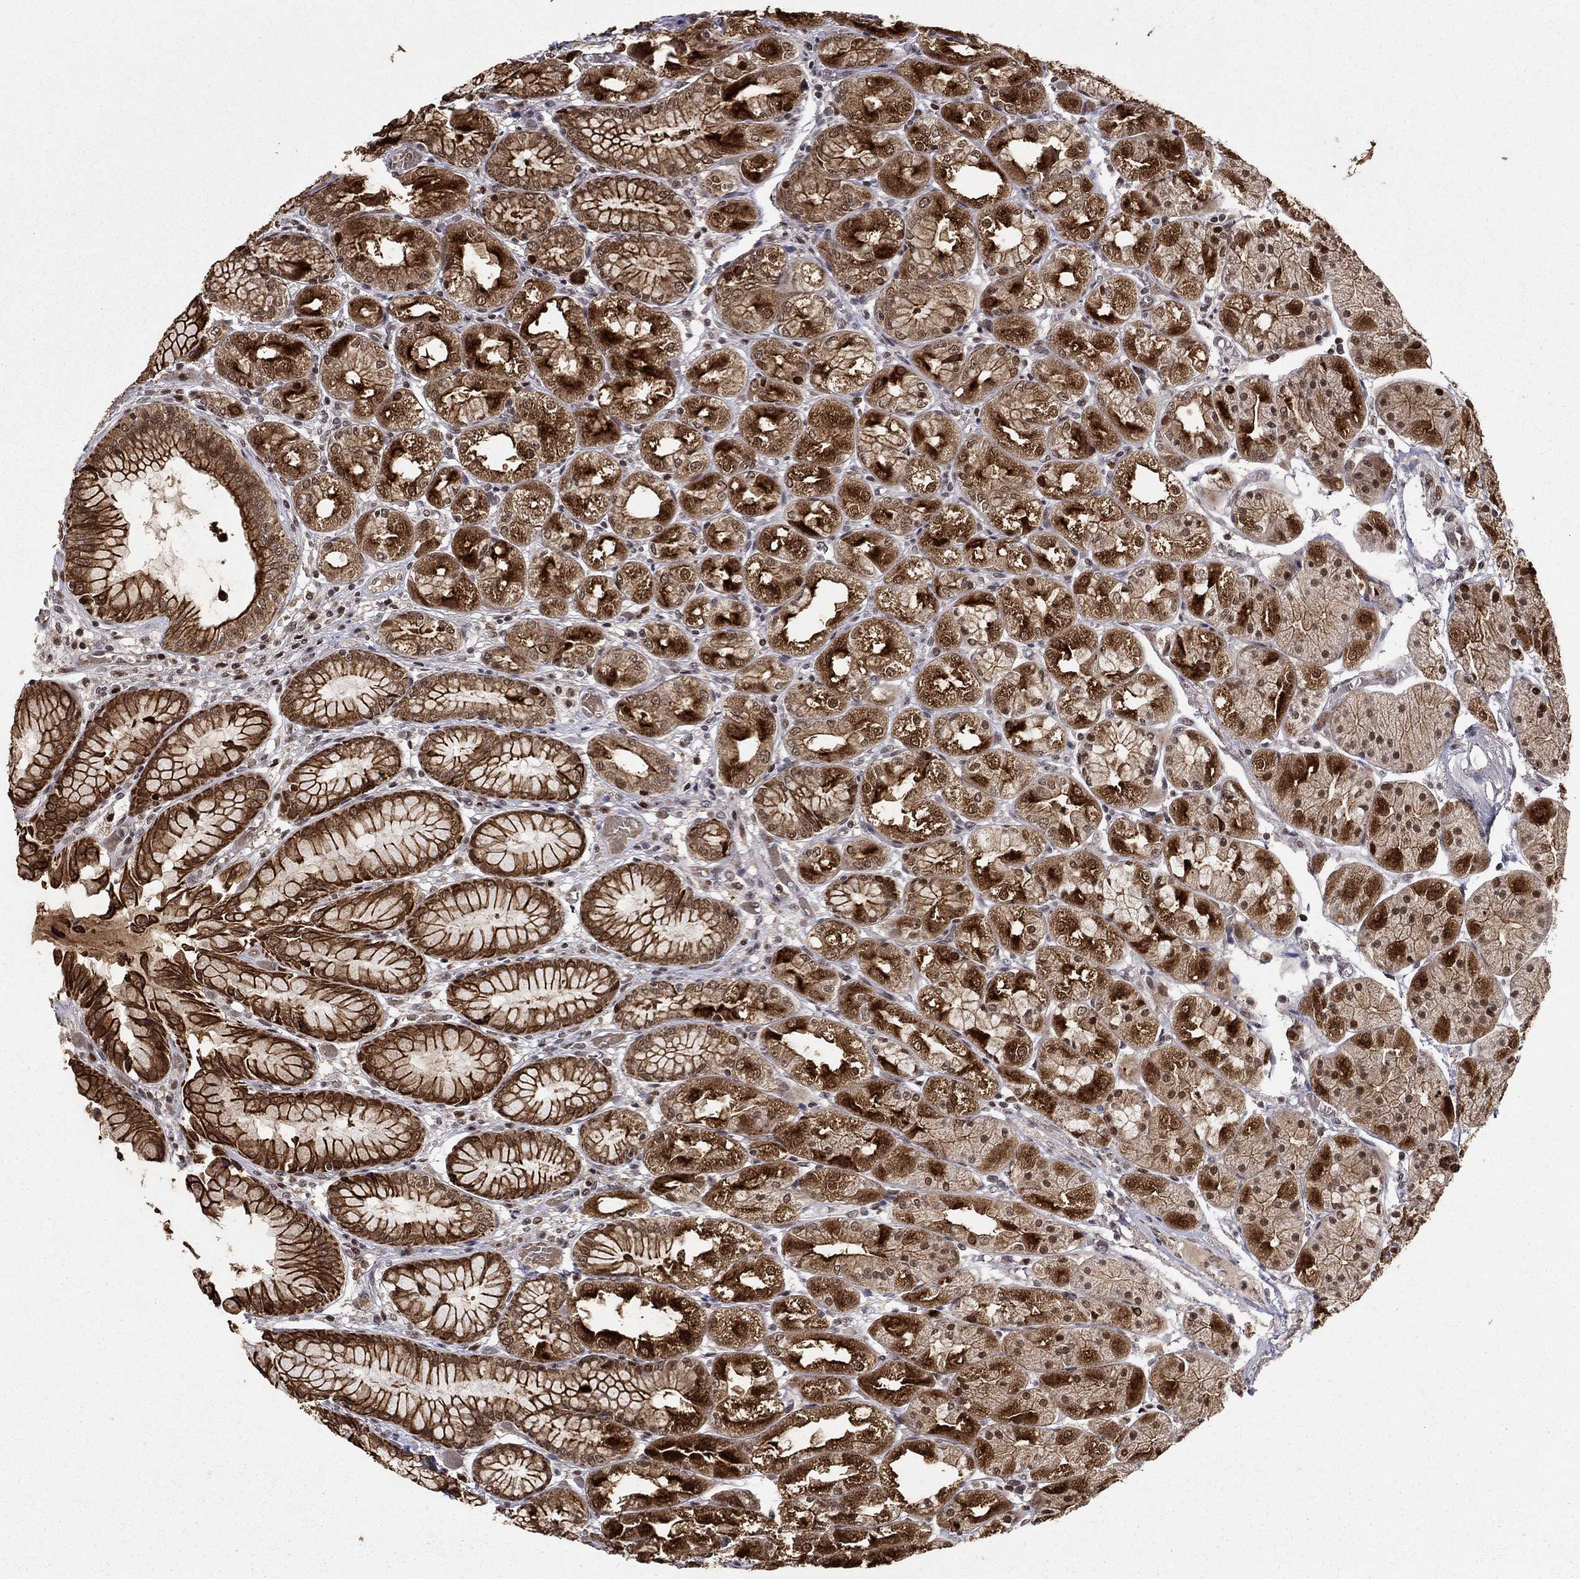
{"staining": {"intensity": "strong", "quantity": ">75%", "location": "cytoplasmic/membranous"}, "tissue": "stomach", "cell_type": "Glandular cells", "image_type": "normal", "snomed": [{"axis": "morphology", "description": "Normal tissue, NOS"}, {"axis": "topography", "description": "Stomach, upper"}], "caption": "IHC (DAB) staining of benign stomach demonstrates strong cytoplasmic/membranous protein positivity in about >75% of glandular cells.", "gene": "CDCA7L", "patient": {"sex": "male", "age": 72}}